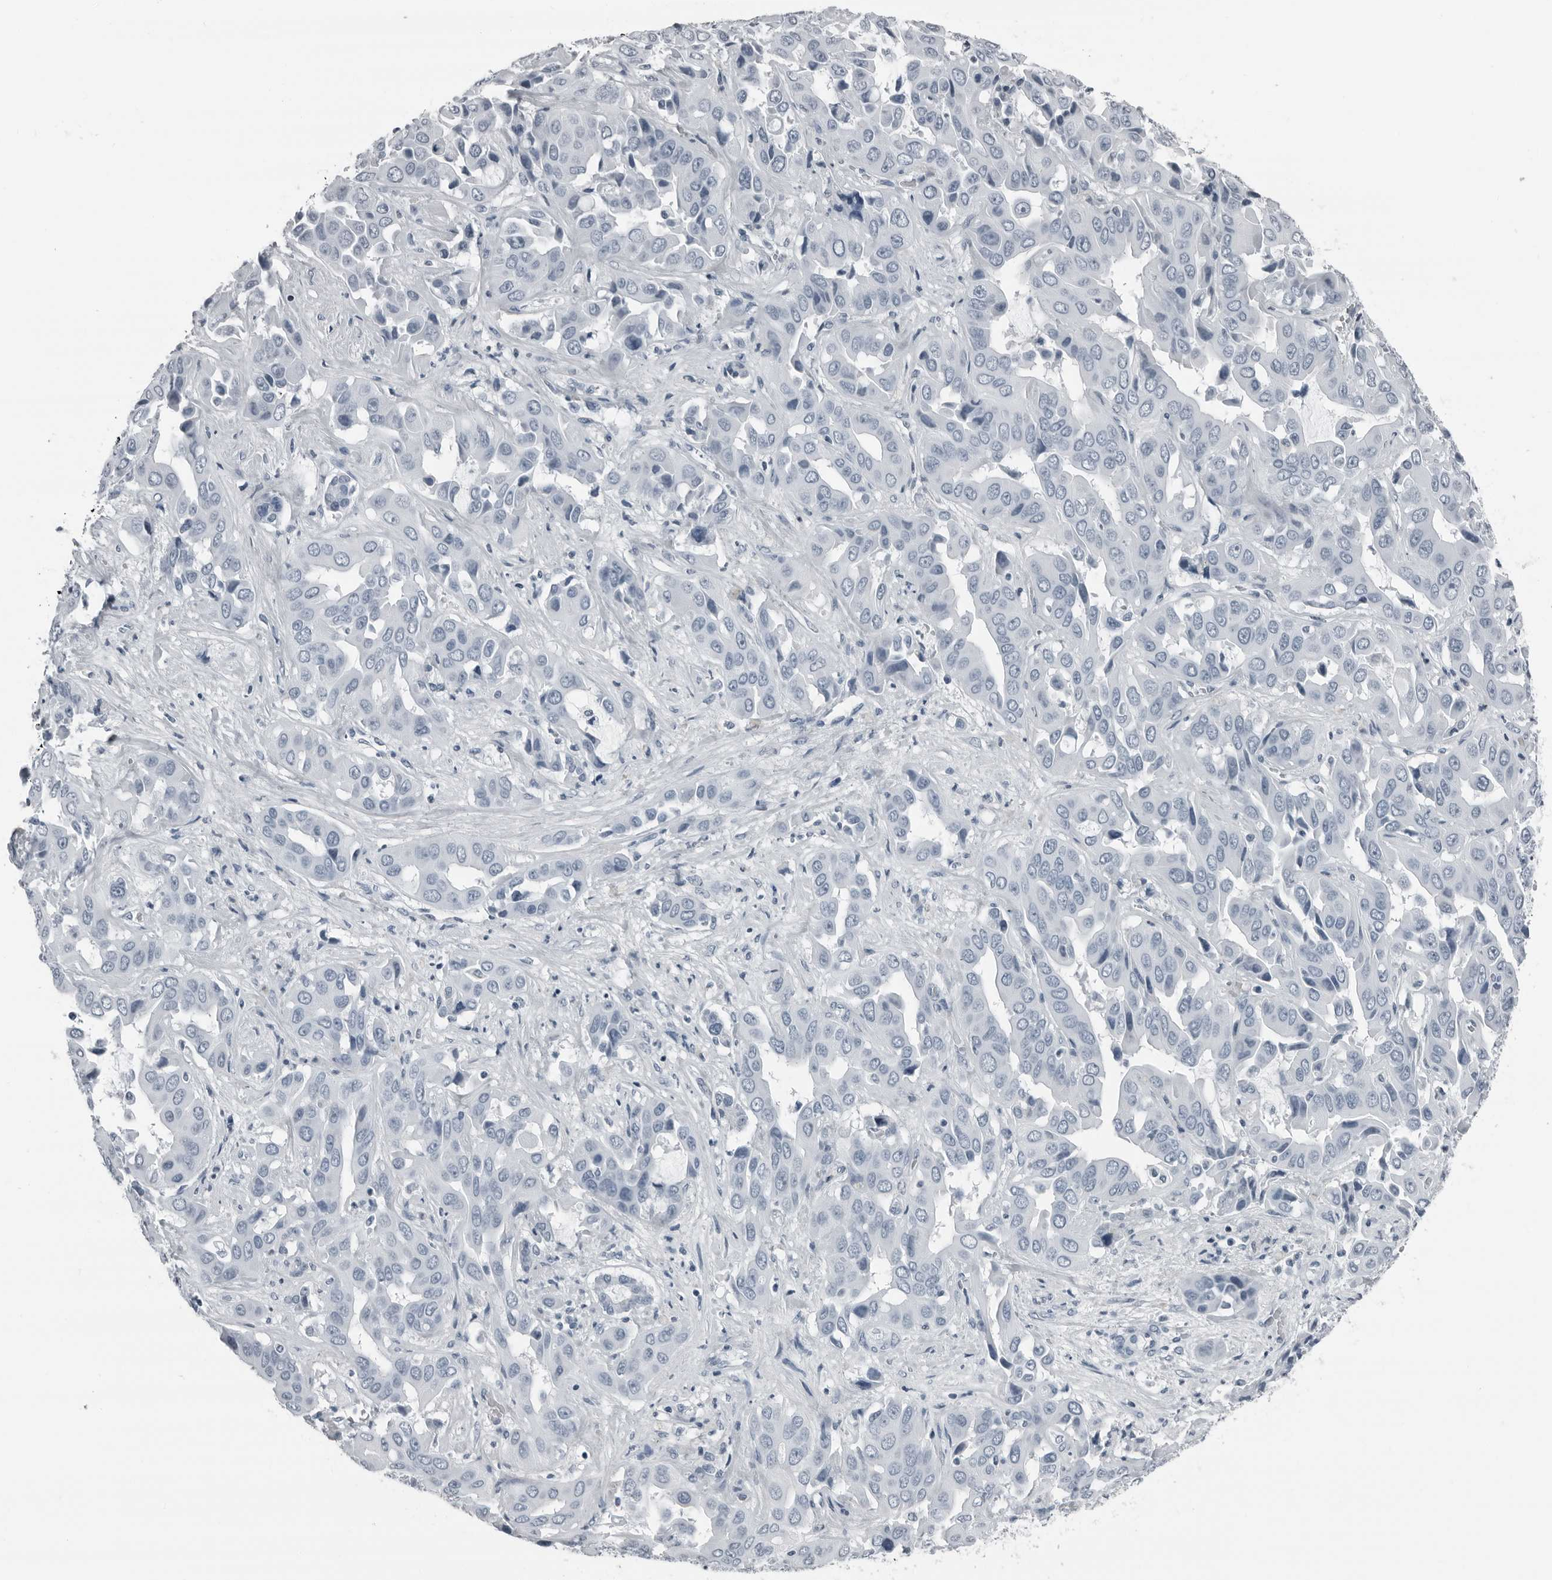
{"staining": {"intensity": "negative", "quantity": "none", "location": "none"}, "tissue": "liver cancer", "cell_type": "Tumor cells", "image_type": "cancer", "snomed": [{"axis": "morphology", "description": "Cholangiocarcinoma"}, {"axis": "topography", "description": "Liver"}], "caption": "An immunohistochemistry micrograph of liver cholangiocarcinoma is shown. There is no staining in tumor cells of liver cholangiocarcinoma.", "gene": "PRSS1", "patient": {"sex": "female", "age": 52}}